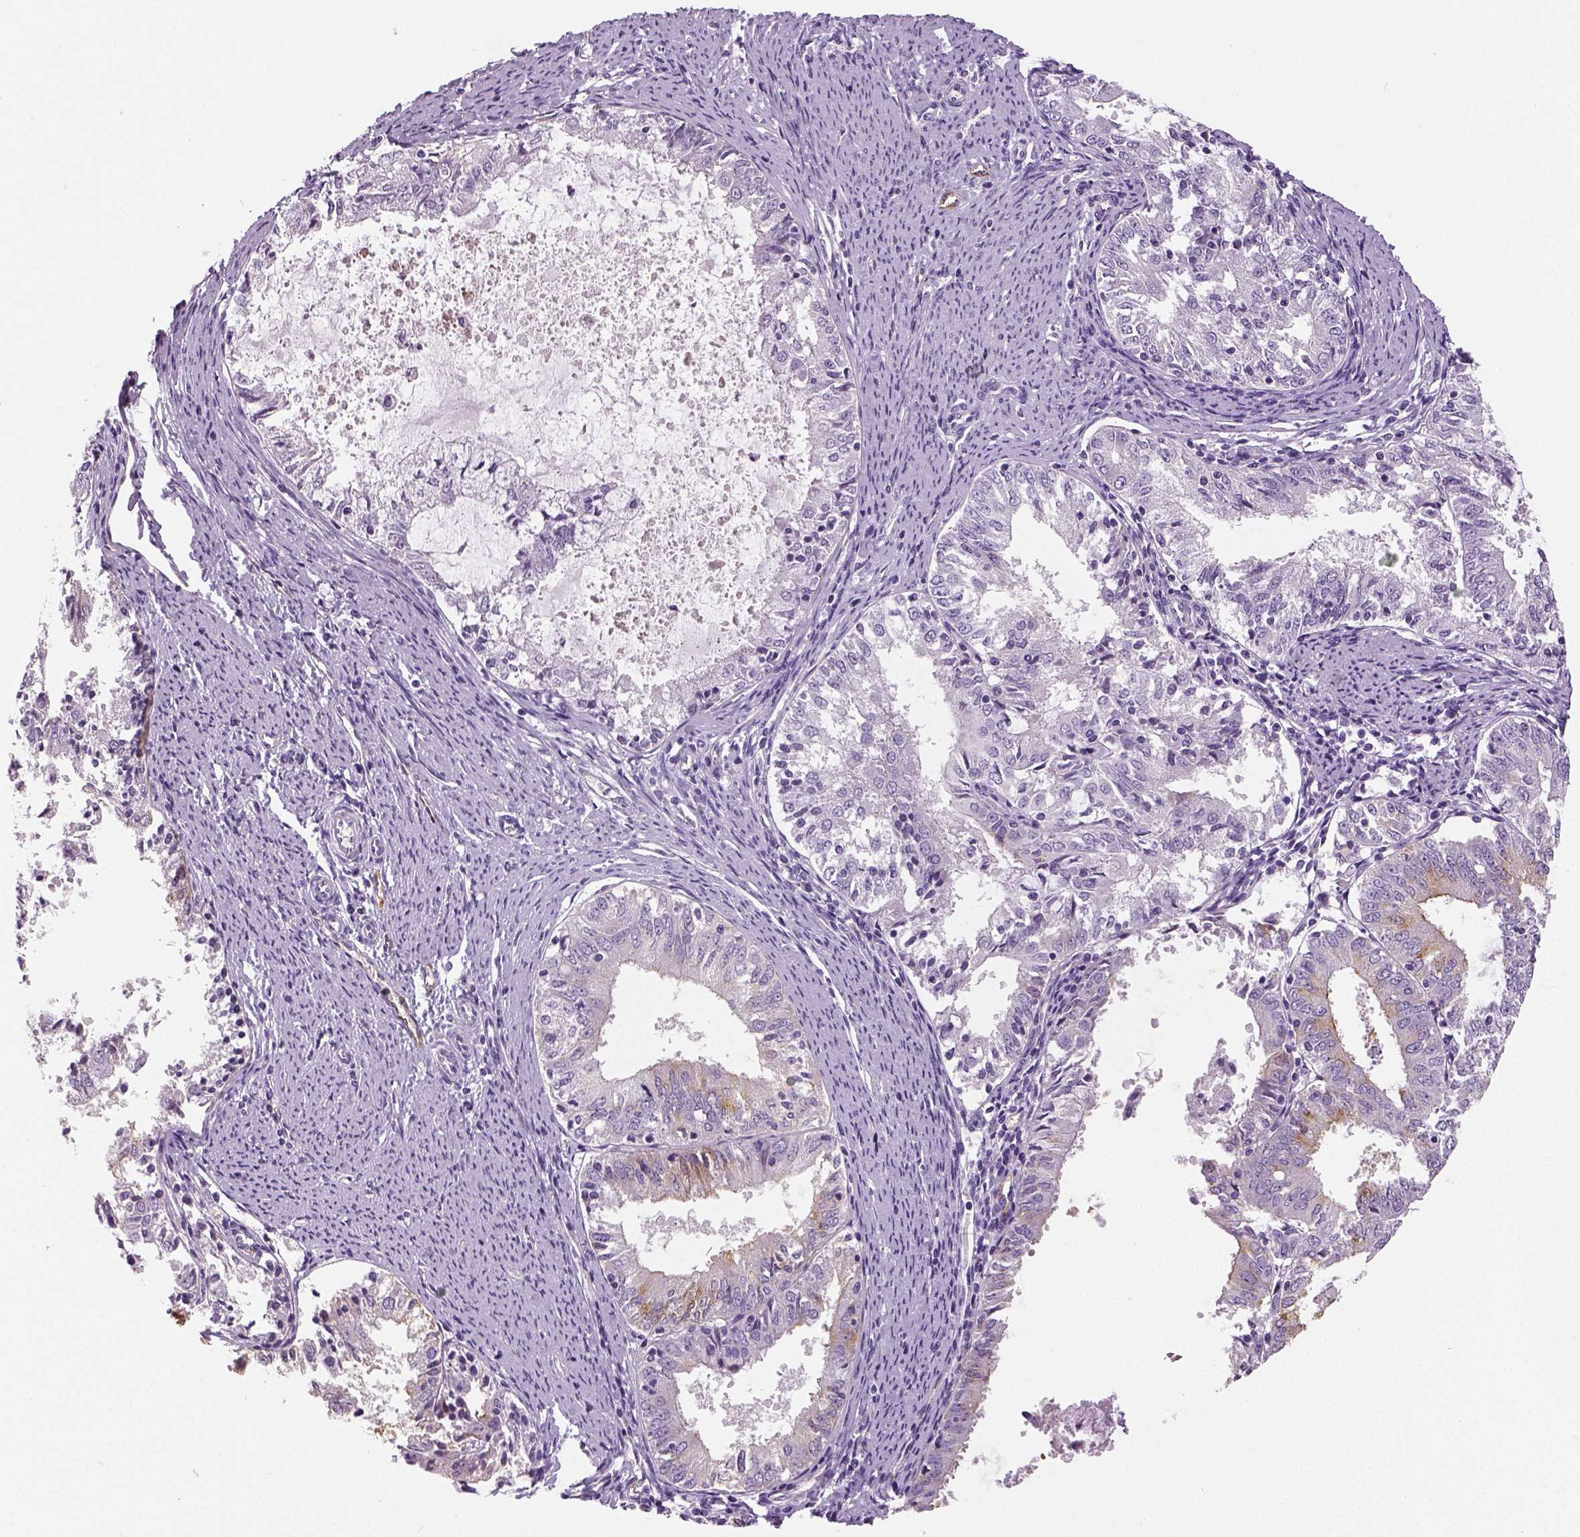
{"staining": {"intensity": "weak", "quantity": "<25%", "location": "cytoplasmic/membranous"}, "tissue": "endometrial cancer", "cell_type": "Tumor cells", "image_type": "cancer", "snomed": [{"axis": "morphology", "description": "Adenocarcinoma, NOS"}, {"axis": "topography", "description": "Endometrium"}], "caption": "An IHC histopathology image of endometrial adenocarcinoma is shown. There is no staining in tumor cells of endometrial adenocarcinoma. (Stains: DAB immunohistochemistry (IHC) with hematoxylin counter stain, Microscopy: brightfield microscopy at high magnification).", "gene": "TSPAN7", "patient": {"sex": "female", "age": 57}}